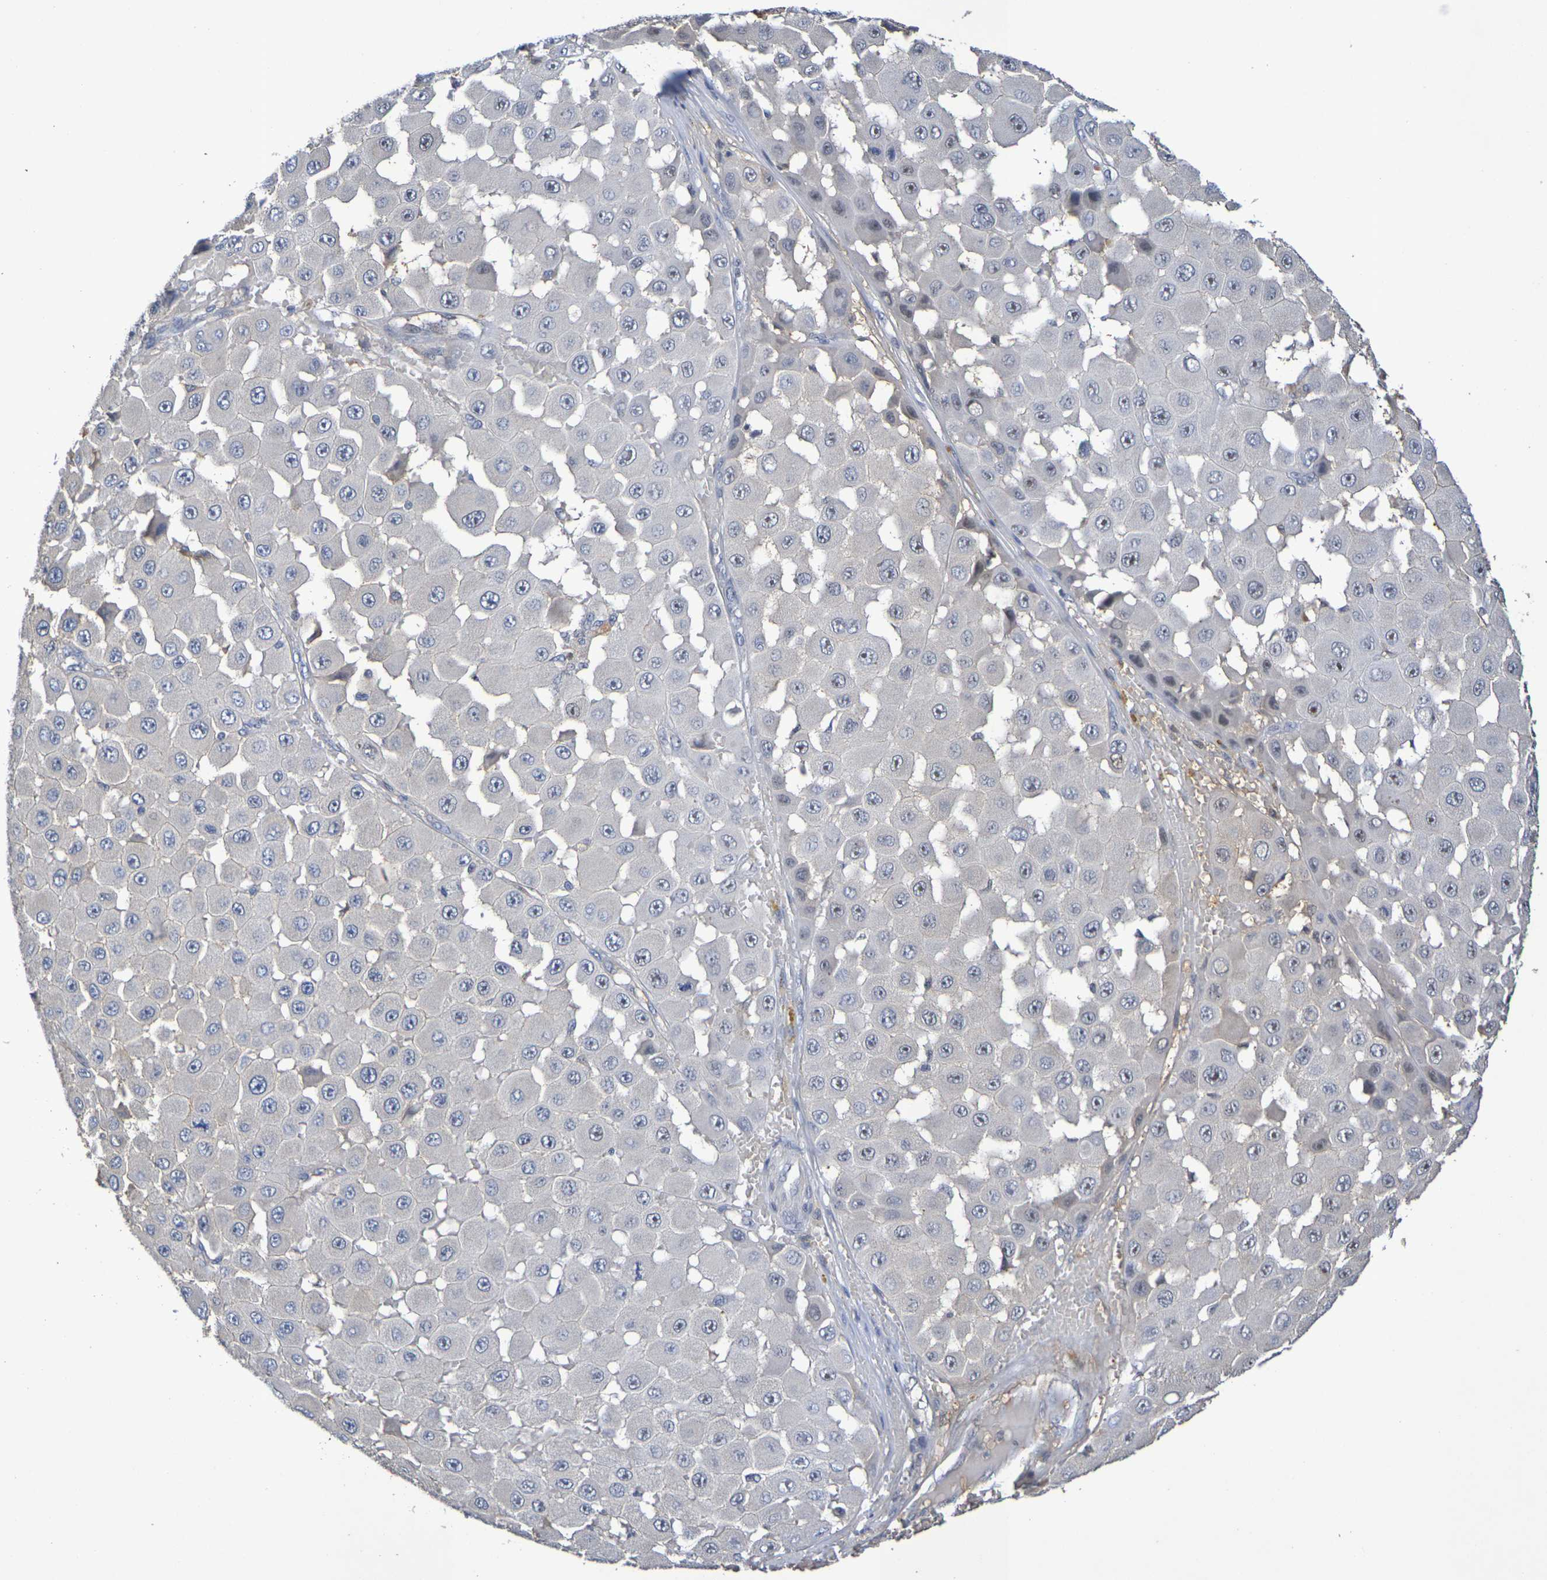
{"staining": {"intensity": "weak", "quantity": "<25%", "location": "nuclear"}, "tissue": "melanoma", "cell_type": "Tumor cells", "image_type": "cancer", "snomed": [{"axis": "morphology", "description": "Malignant melanoma, NOS"}, {"axis": "topography", "description": "Skin"}], "caption": "Melanoma was stained to show a protein in brown. There is no significant staining in tumor cells. (DAB immunohistochemistry, high magnification).", "gene": "TERF2", "patient": {"sex": "female", "age": 81}}